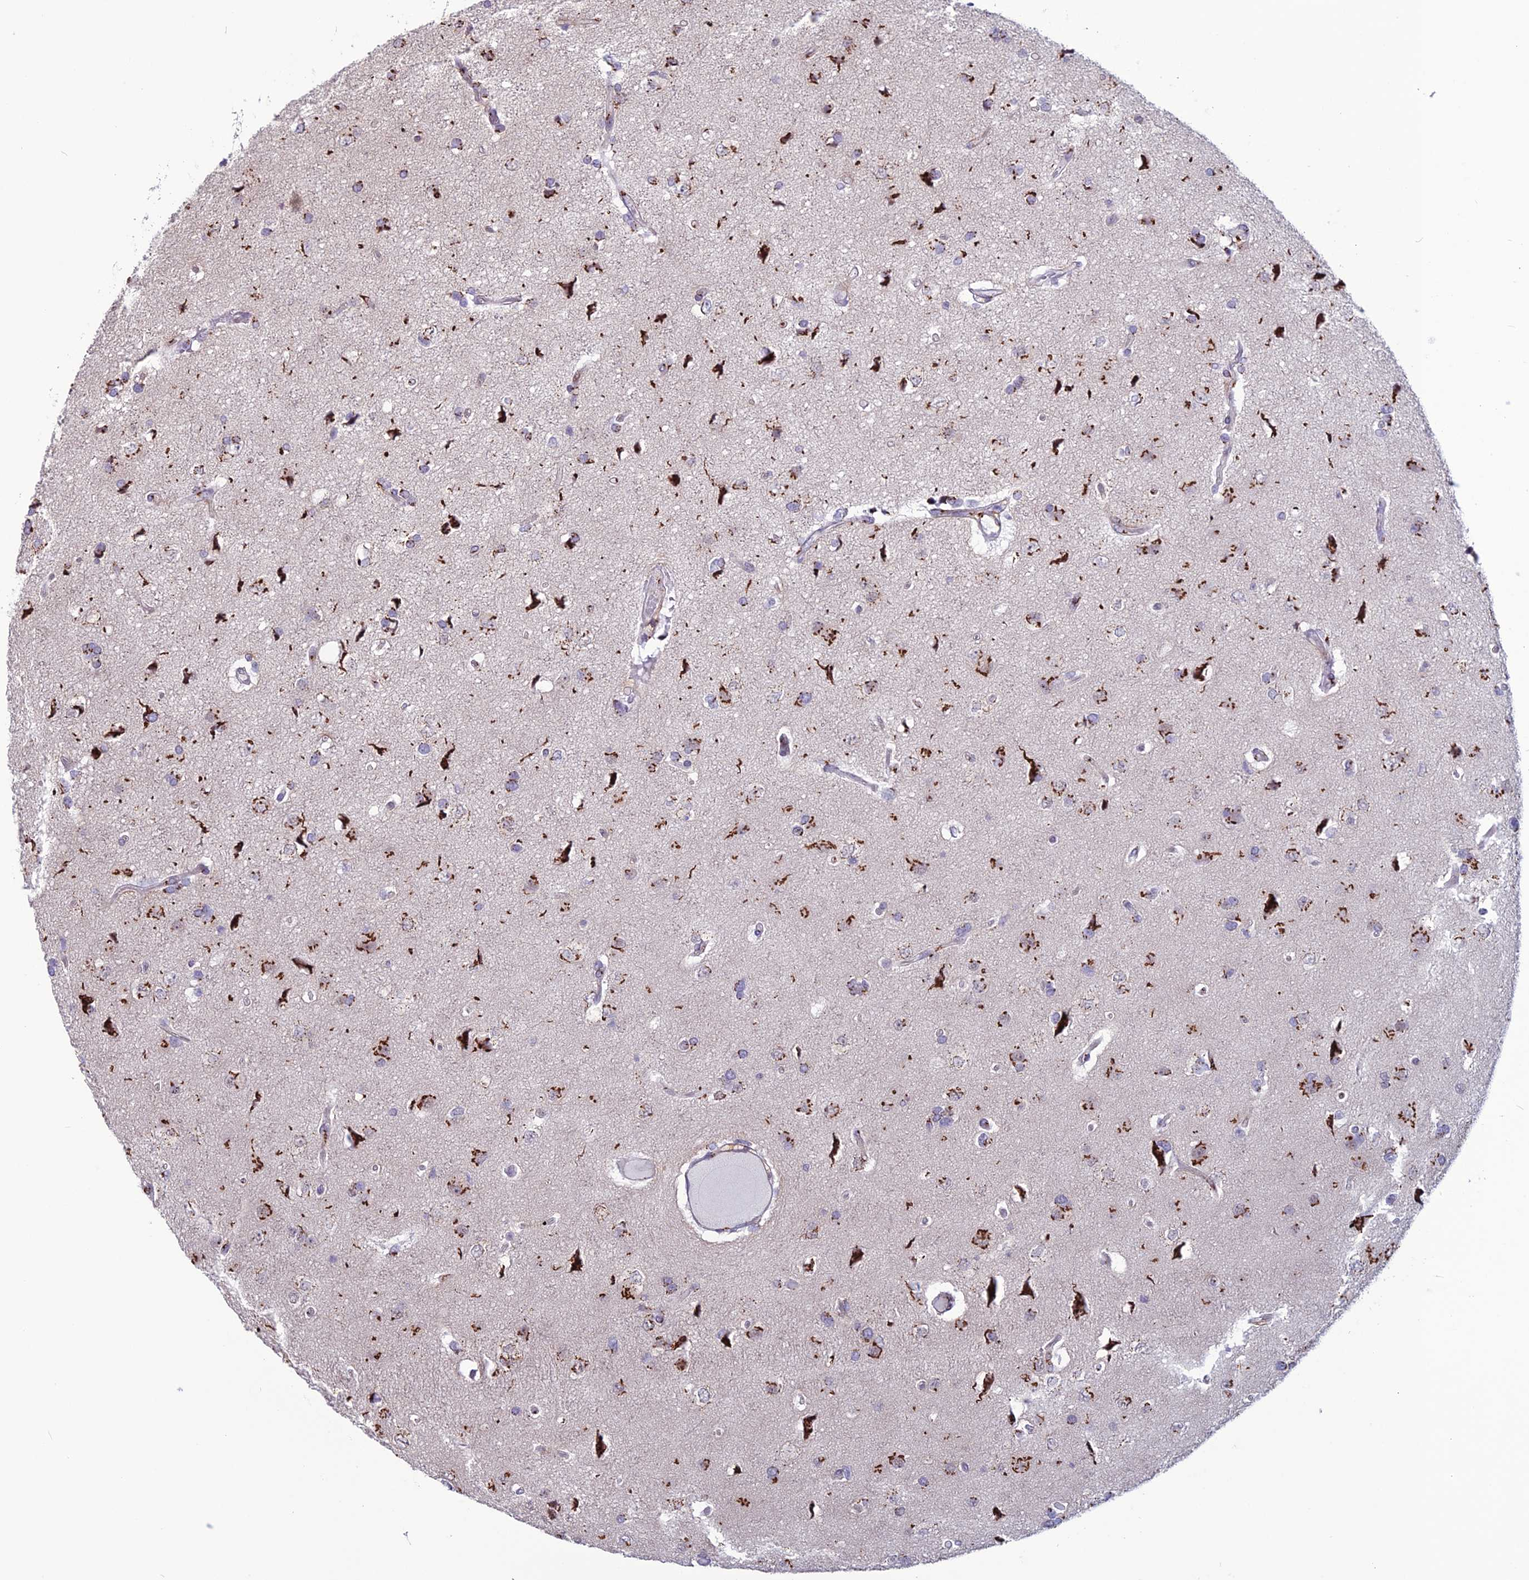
{"staining": {"intensity": "moderate", "quantity": "25%-75%", "location": "cytoplasmic/membranous"}, "tissue": "glioma", "cell_type": "Tumor cells", "image_type": "cancer", "snomed": [{"axis": "morphology", "description": "Glioma, malignant, High grade"}, {"axis": "topography", "description": "Brain"}], "caption": "The micrograph exhibits staining of high-grade glioma (malignant), revealing moderate cytoplasmic/membranous protein expression (brown color) within tumor cells. (DAB IHC, brown staining for protein, blue staining for nuclei).", "gene": "PLEKHA4", "patient": {"sex": "male", "age": 77}}